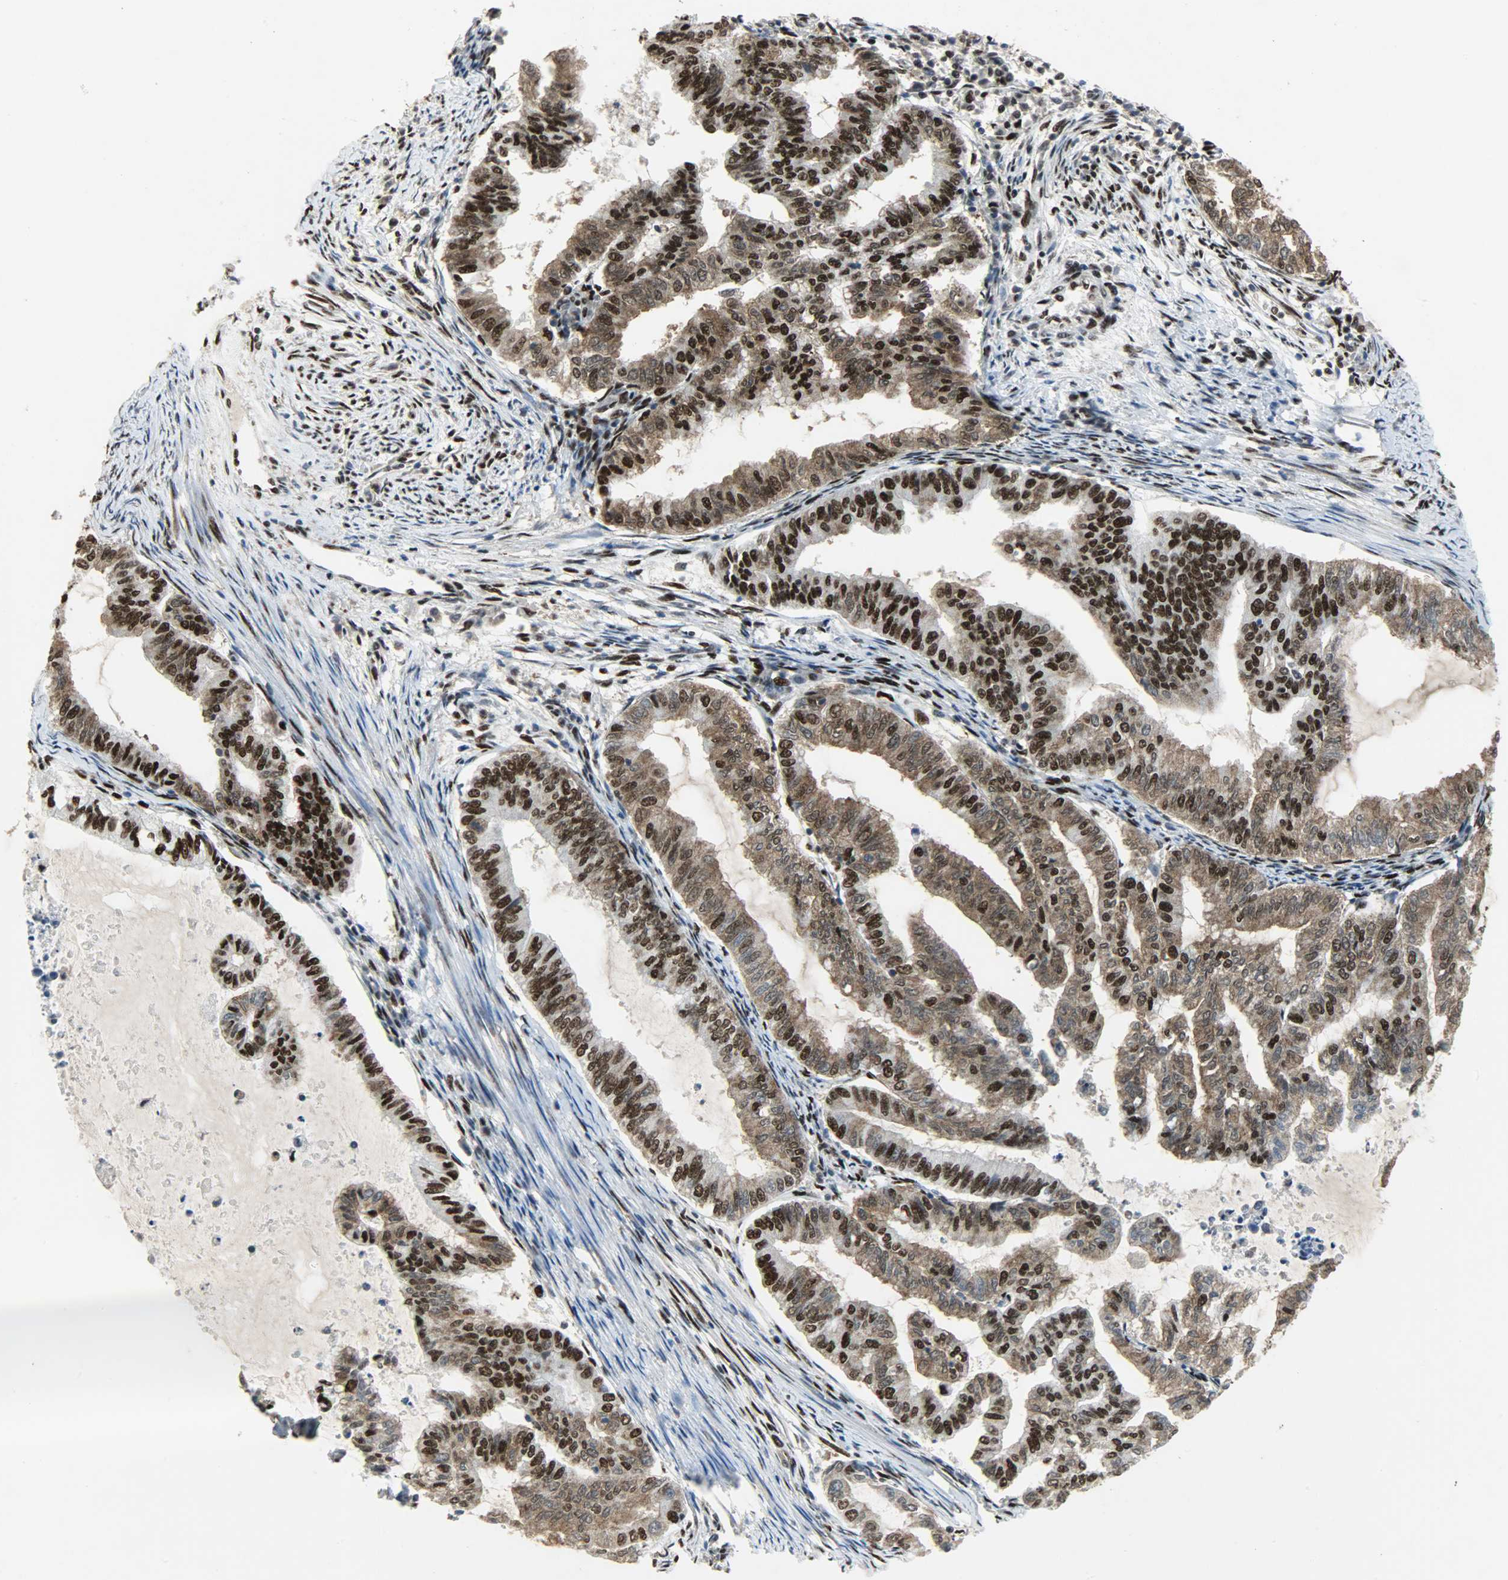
{"staining": {"intensity": "strong", "quantity": "25%-75%", "location": "cytoplasmic/membranous,nuclear"}, "tissue": "endometrial cancer", "cell_type": "Tumor cells", "image_type": "cancer", "snomed": [{"axis": "morphology", "description": "Adenocarcinoma, NOS"}, {"axis": "topography", "description": "Endometrium"}], "caption": "There is high levels of strong cytoplasmic/membranous and nuclear staining in tumor cells of endometrial cancer, as demonstrated by immunohistochemical staining (brown color).", "gene": "SSB", "patient": {"sex": "female", "age": 79}}